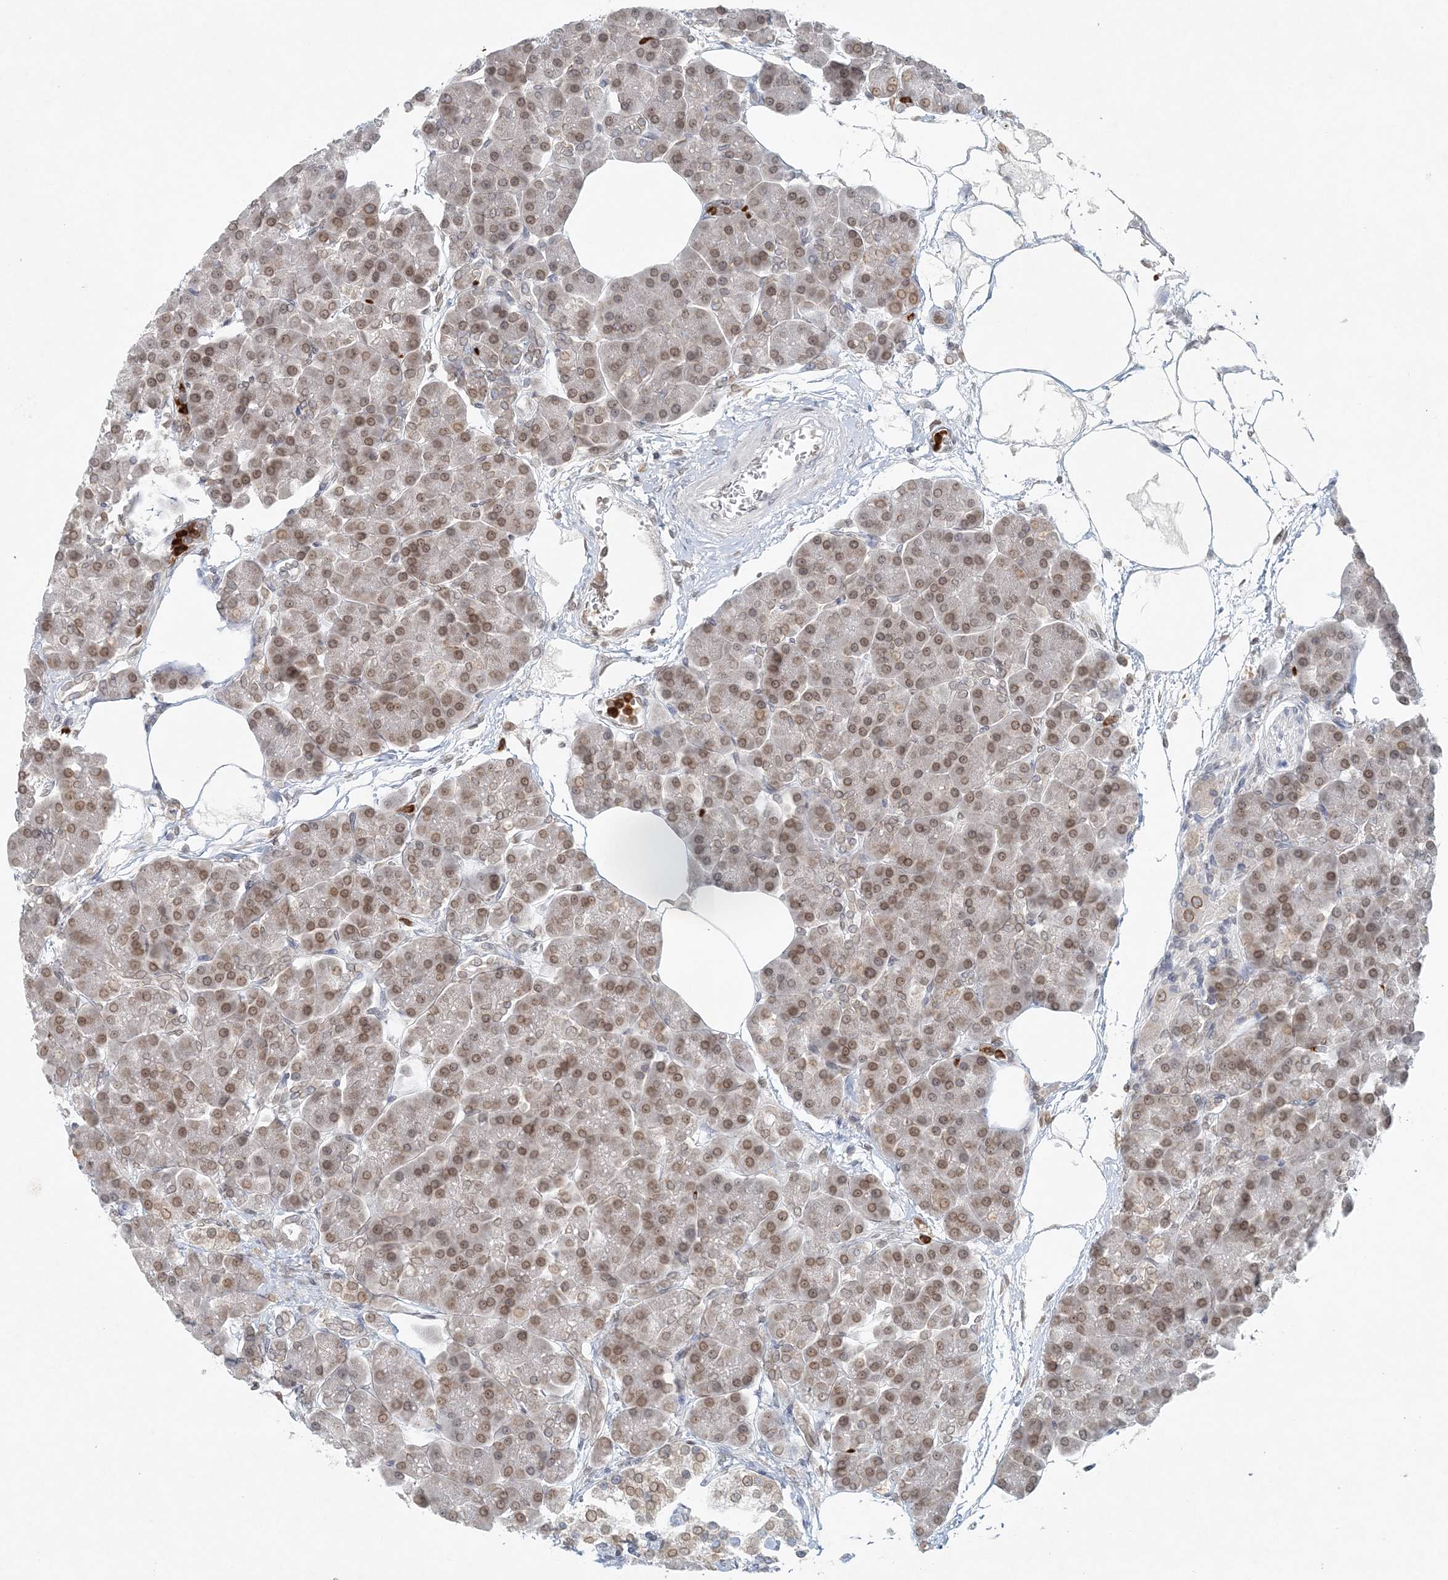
{"staining": {"intensity": "moderate", "quantity": "25%-75%", "location": "cytoplasmic/membranous,nuclear"}, "tissue": "pancreas", "cell_type": "Exocrine glandular cells", "image_type": "normal", "snomed": [{"axis": "morphology", "description": "Normal tissue, NOS"}, {"axis": "topography", "description": "Pancreas"}], "caption": "Human pancreas stained for a protein (brown) exhibits moderate cytoplasmic/membranous,nuclear positive expression in about 25%-75% of exocrine glandular cells.", "gene": "NUP54", "patient": {"sex": "female", "age": 70}}